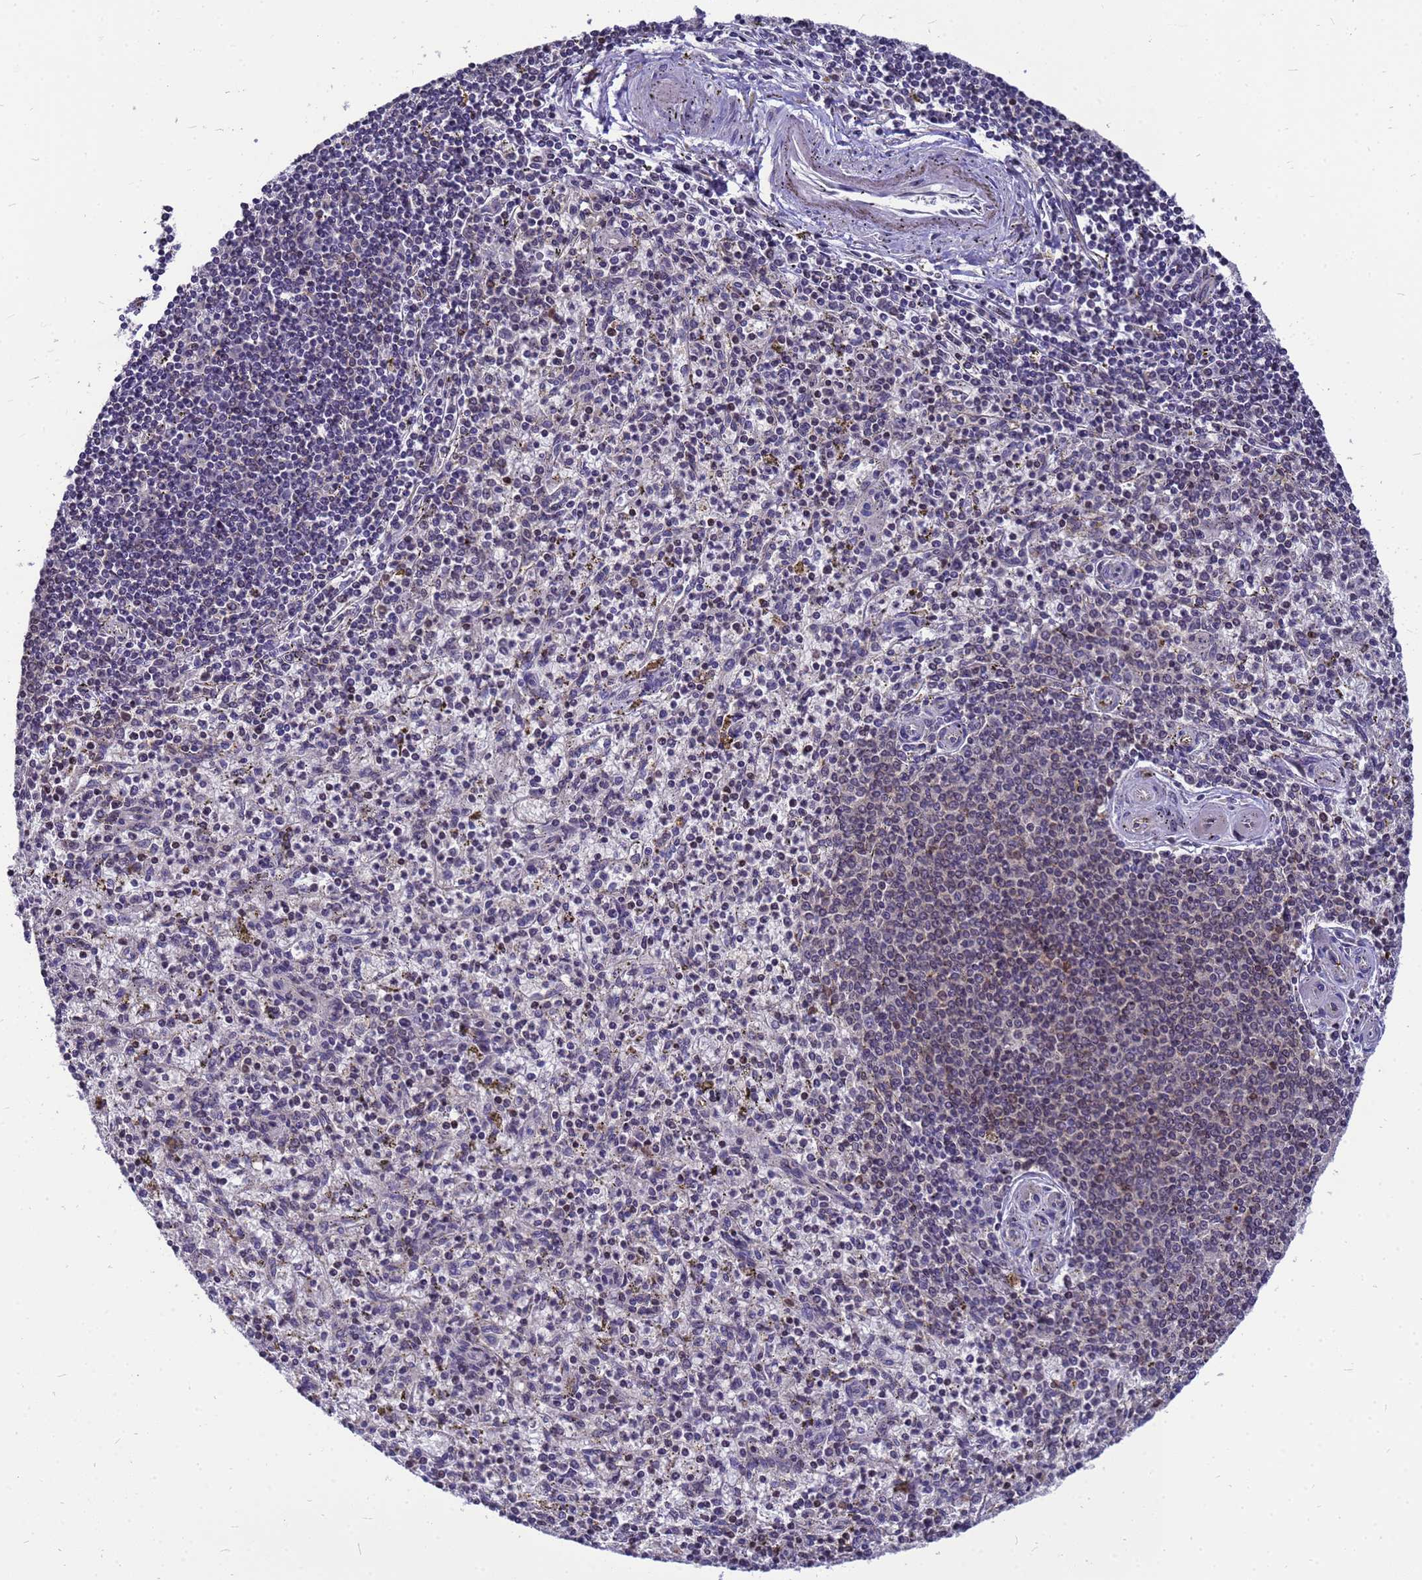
{"staining": {"intensity": "moderate", "quantity": "<25%", "location": "cytoplasmic/membranous"}, "tissue": "spleen", "cell_type": "Cells in red pulp", "image_type": "normal", "snomed": [{"axis": "morphology", "description": "Normal tissue, NOS"}, {"axis": "topography", "description": "Spleen"}], "caption": "Immunohistochemistry image of normal spleen stained for a protein (brown), which reveals low levels of moderate cytoplasmic/membranous expression in approximately <25% of cells in red pulp.", "gene": "CMC4", "patient": {"sex": "male", "age": 72}}